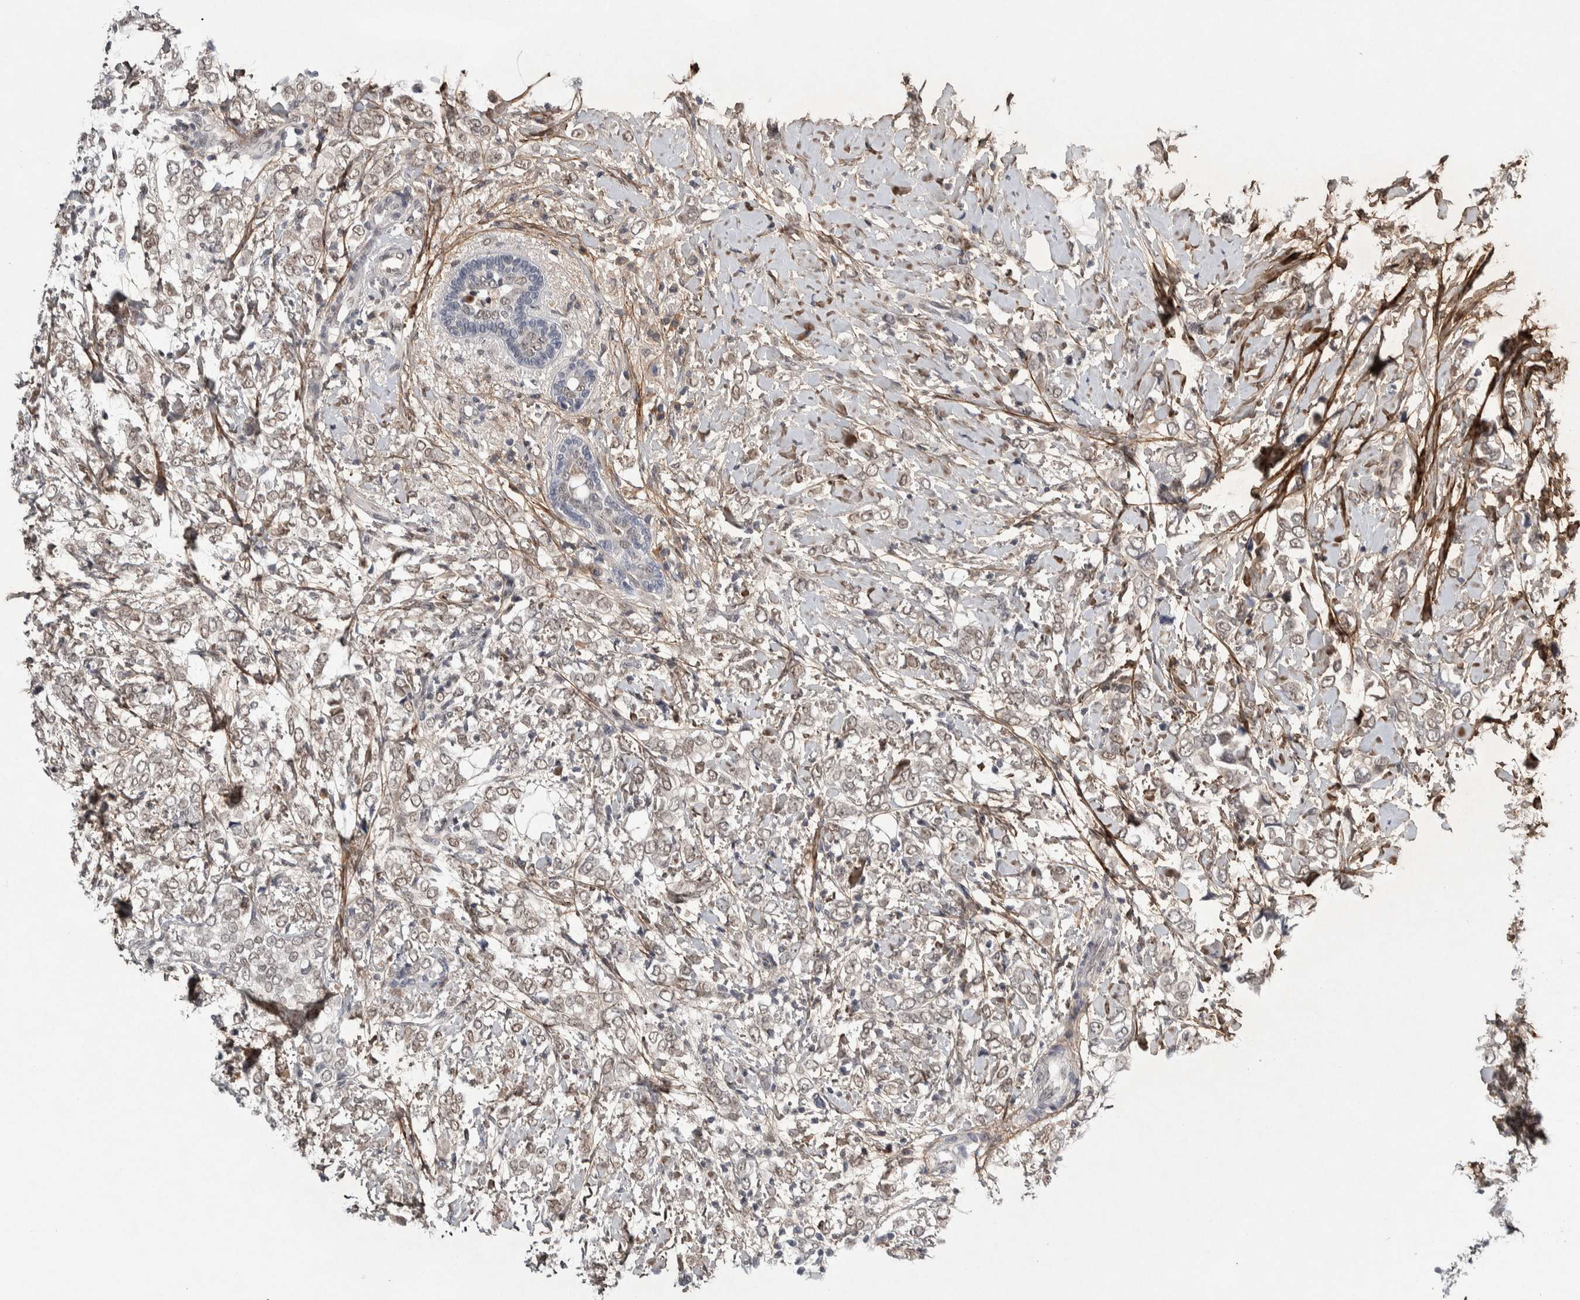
{"staining": {"intensity": "weak", "quantity": ">75%", "location": "nuclear"}, "tissue": "breast cancer", "cell_type": "Tumor cells", "image_type": "cancer", "snomed": [{"axis": "morphology", "description": "Normal tissue, NOS"}, {"axis": "morphology", "description": "Lobular carcinoma"}, {"axis": "topography", "description": "Breast"}], "caption": "Breast cancer tissue shows weak nuclear positivity in approximately >75% of tumor cells", "gene": "ASPN", "patient": {"sex": "female", "age": 47}}